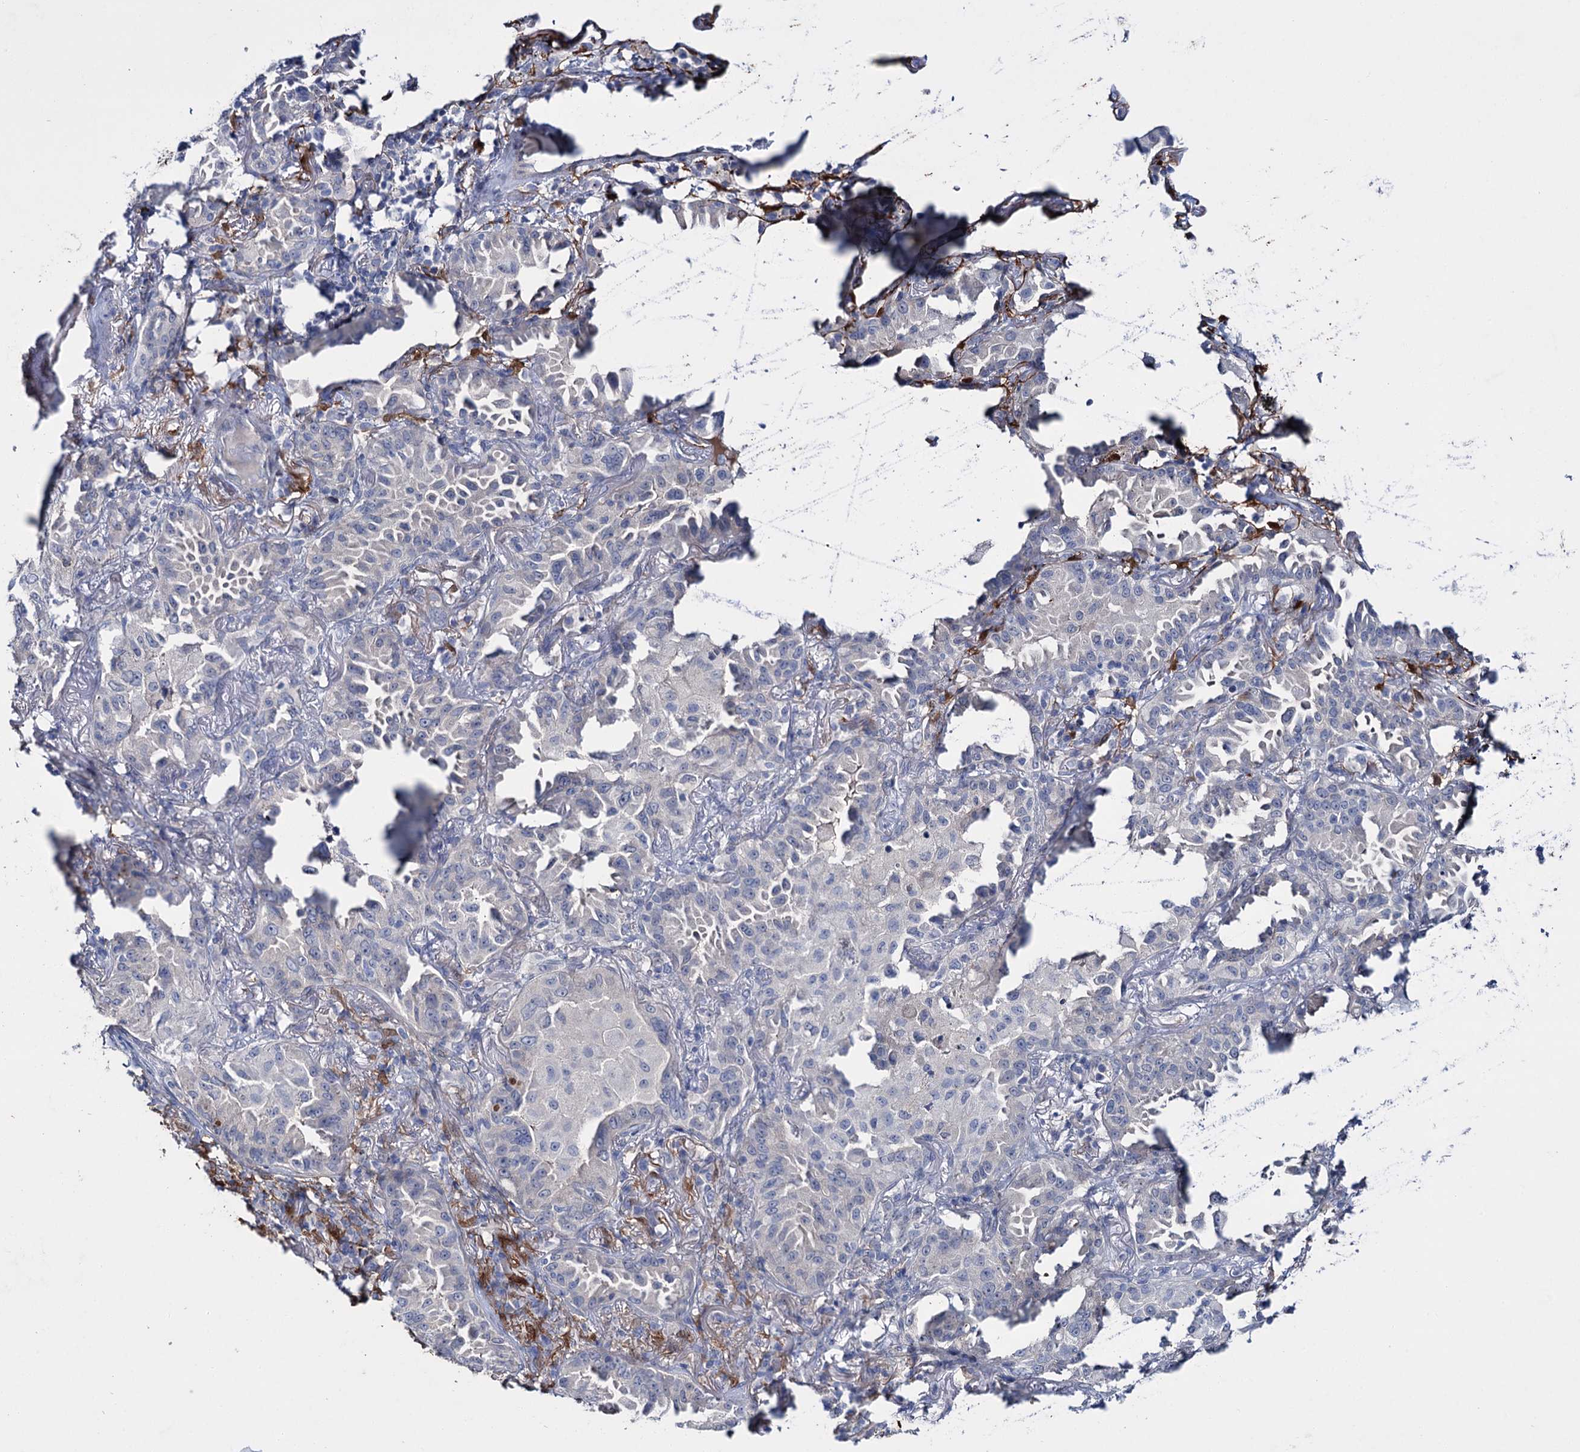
{"staining": {"intensity": "negative", "quantity": "none", "location": "none"}, "tissue": "lung cancer", "cell_type": "Tumor cells", "image_type": "cancer", "snomed": [{"axis": "morphology", "description": "Adenocarcinoma, NOS"}, {"axis": "topography", "description": "Lung"}], "caption": "DAB (3,3'-diaminobenzidine) immunohistochemical staining of adenocarcinoma (lung) shows no significant expression in tumor cells.", "gene": "LYZL4", "patient": {"sex": "female", "age": 69}}